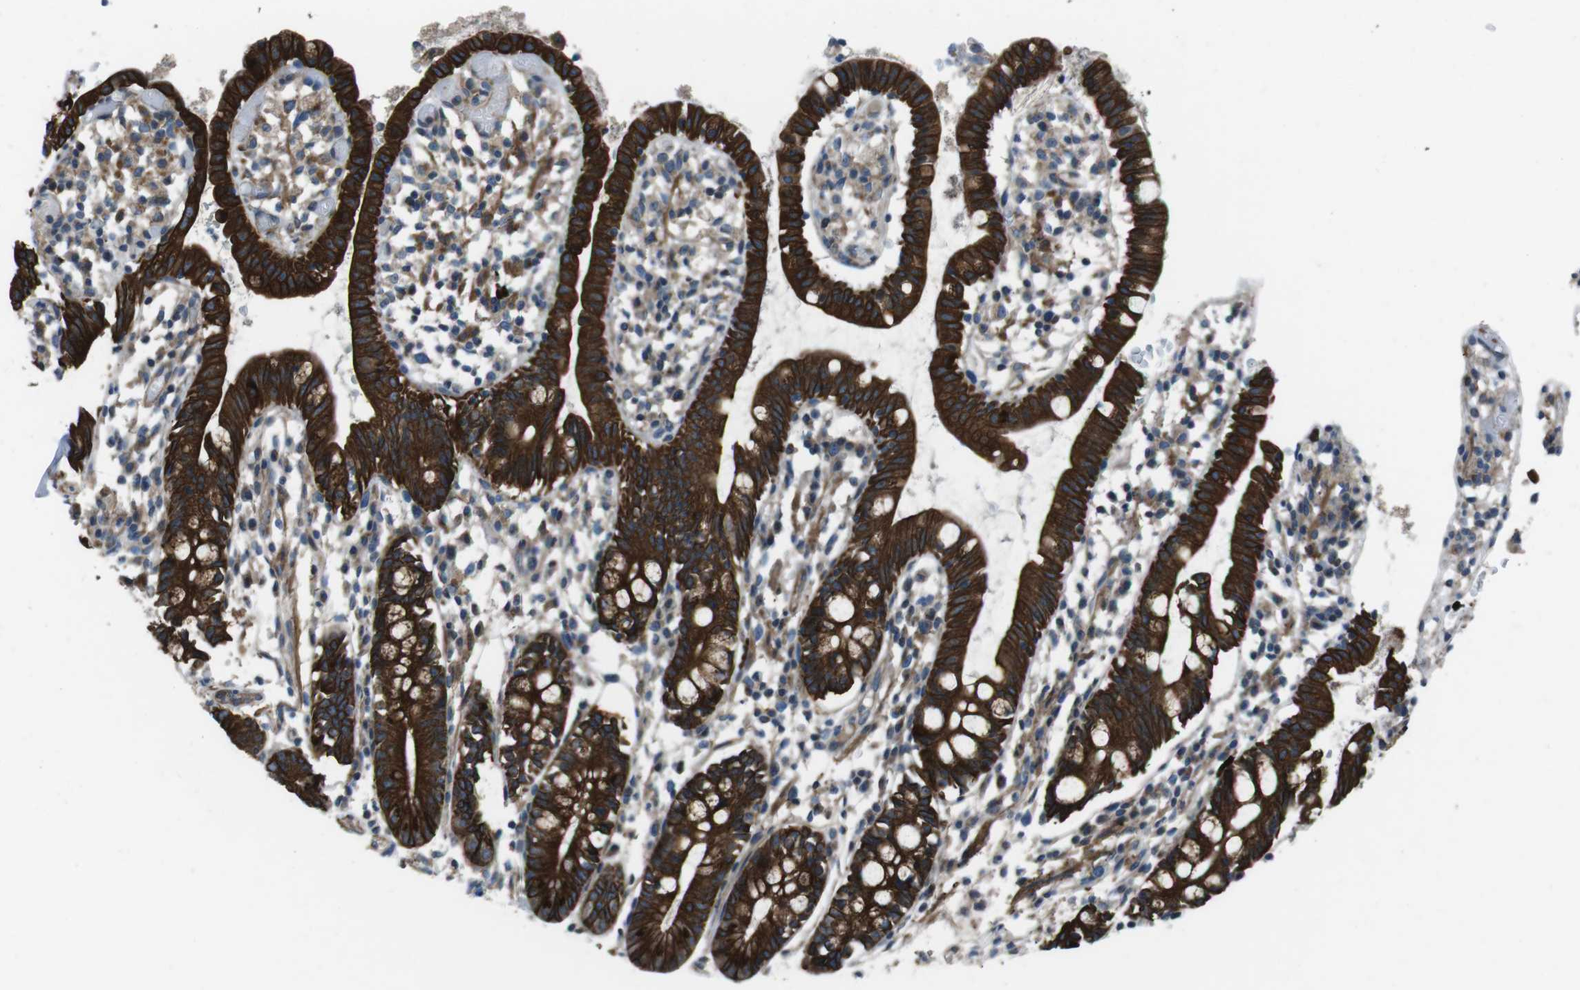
{"staining": {"intensity": "strong", "quantity": ">75%", "location": "cytoplasmic/membranous"}, "tissue": "small intestine", "cell_type": "Glandular cells", "image_type": "normal", "snomed": [{"axis": "morphology", "description": "Normal tissue, NOS"}, {"axis": "morphology", "description": "Cystadenocarcinoma, serous, Metastatic site"}, {"axis": "topography", "description": "Small intestine"}], "caption": "IHC photomicrograph of normal human small intestine stained for a protein (brown), which reveals high levels of strong cytoplasmic/membranous positivity in about >75% of glandular cells.", "gene": "FAM174B", "patient": {"sex": "female", "age": 61}}